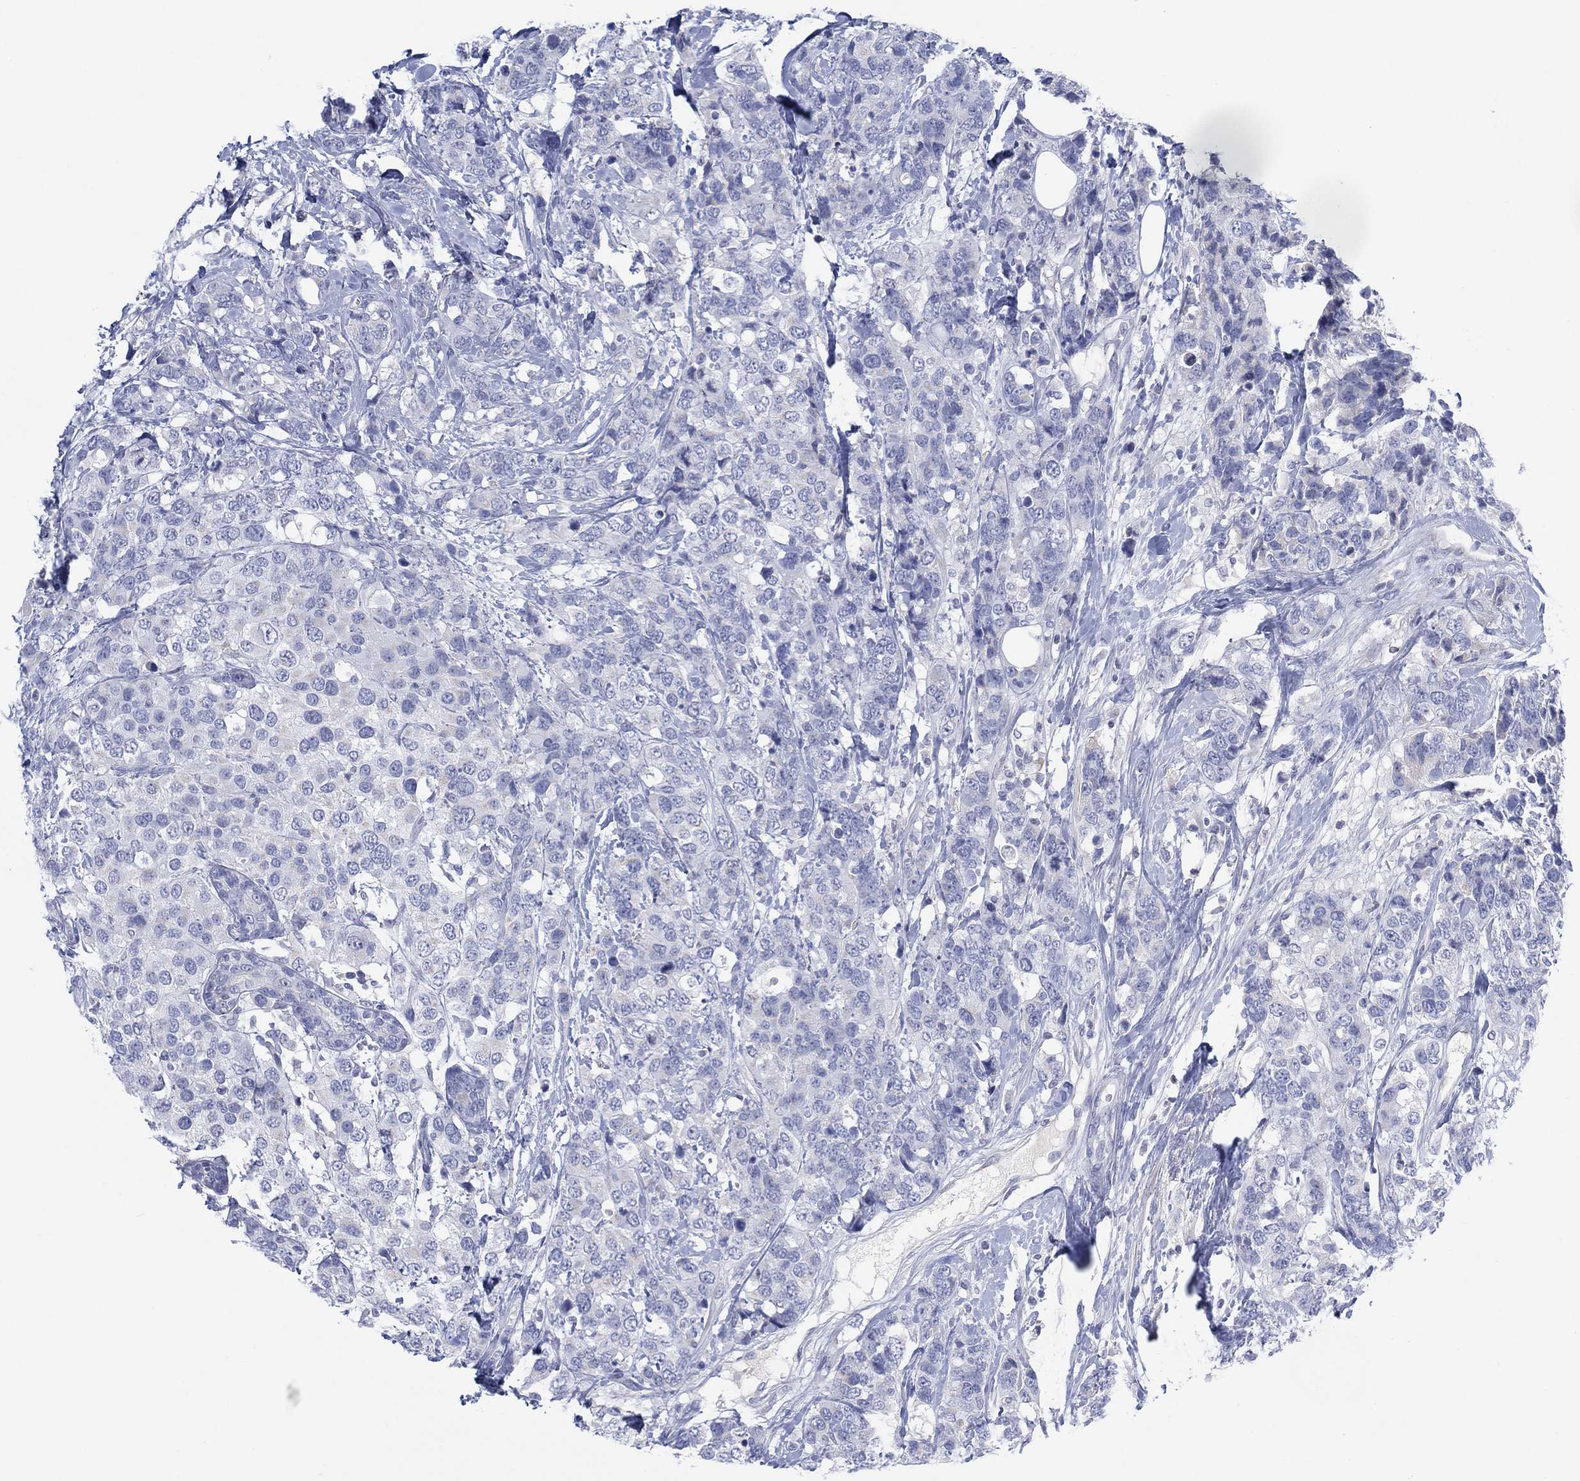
{"staining": {"intensity": "negative", "quantity": "none", "location": "none"}, "tissue": "breast cancer", "cell_type": "Tumor cells", "image_type": "cancer", "snomed": [{"axis": "morphology", "description": "Lobular carcinoma"}, {"axis": "topography", "description": "Breast"}], "caption": "A micrograph of breast cancer stained for a protein displays no brown staining in tumor cells.", "gene": "SEPTIN1", "patient": {"sex": "female", "age": 59}}